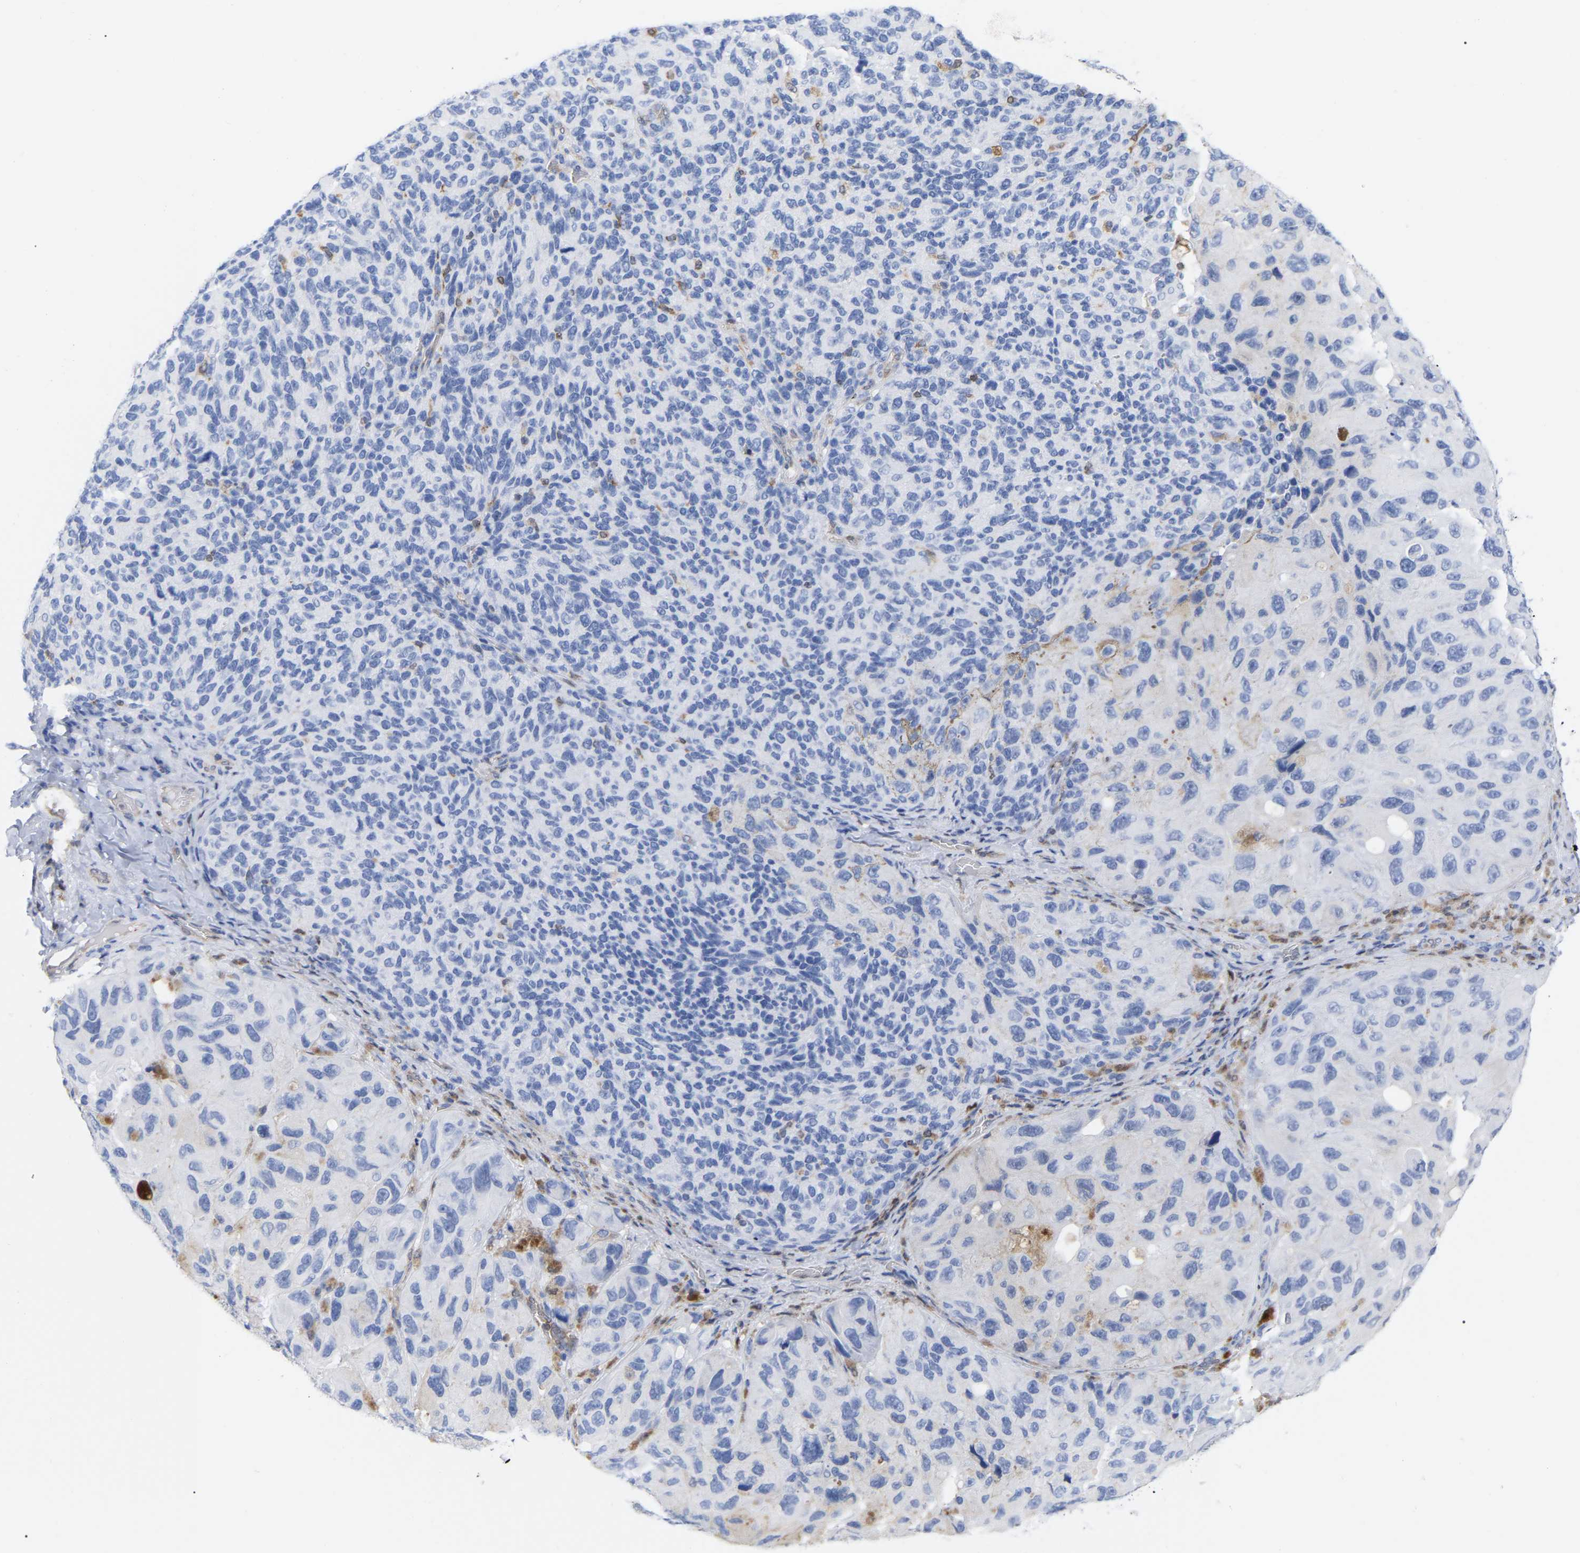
{"staining": {"intensity": "negative", "quantity": "none", "location": "none"}, "tissue": "melanoma", "cell_type": "Tumor cells", "image_type": "cancer", "snomed": [{"axis": "morphology", "description": "Malignant melanoma, NOS"}, {"axis": "topography", "description": "Skin"}], "caption": "There is no significant expression in tumor cells of malignant melanoma.", "gene": "GIMAP4", "patient": {"sex": "female", "age": 73}}